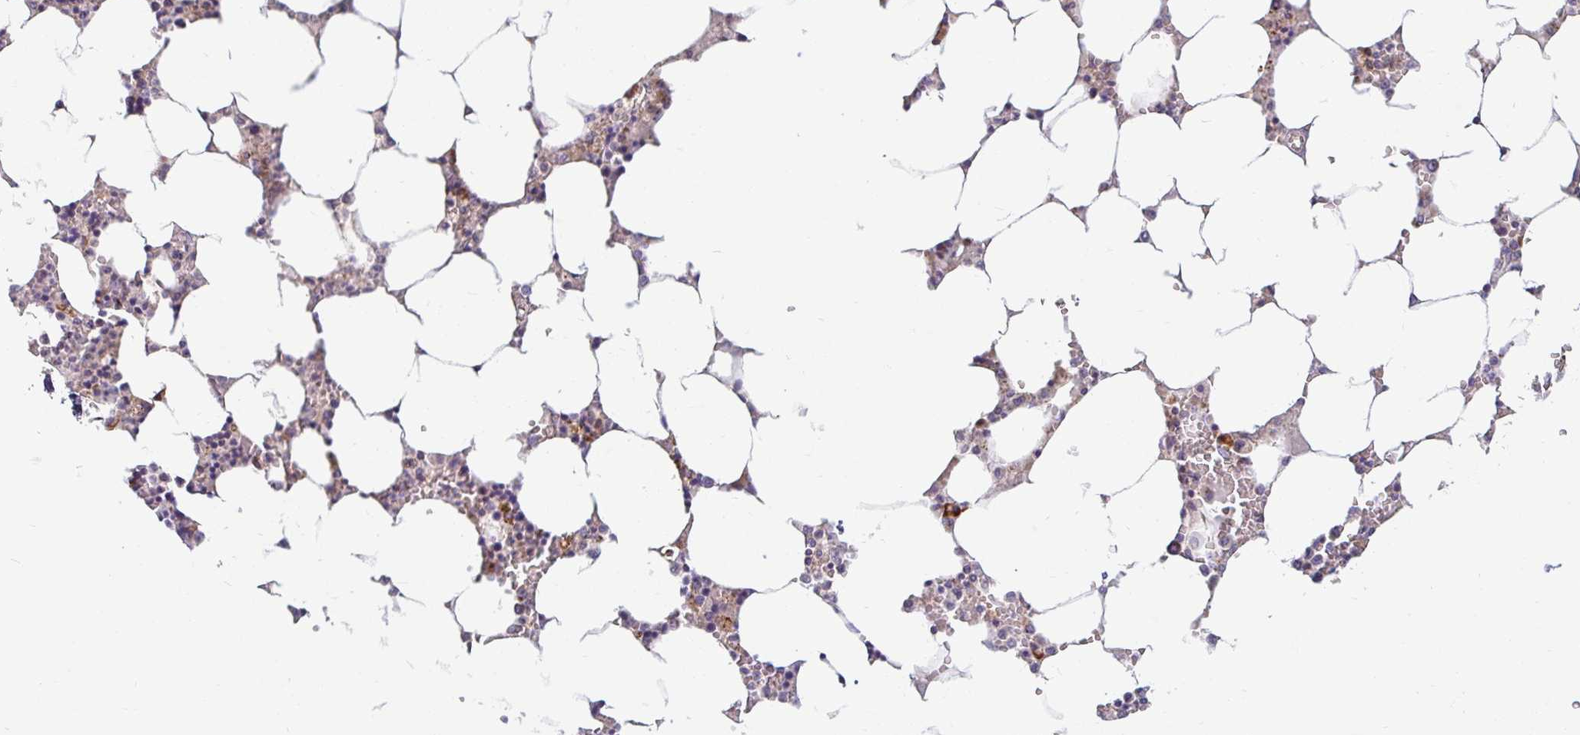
{"staining": {"intensity": "moderate", "quantity": "<25%", "location": "cytoplasmic/membranous"}, "tissue": "bone marrow", "cell_type": "Hematopoietic cells", "image_type": "normal", "snomed": [{"axis": "morphology", "description": "Normal tissue, NOS"}, {"axis": "topography", "description": "Bone marrow"}], "caption": "Immunohistochemical staining of normal bone marrow reveals low levels of moderate cytoplasmic/membranous staining in approximately <25% of hematopoietic cells. (brown staining indicates protein expression, while blue staining denotes nuclei).", "gene": "SKP2", "patient": {"sex": "male", "age": 64}}